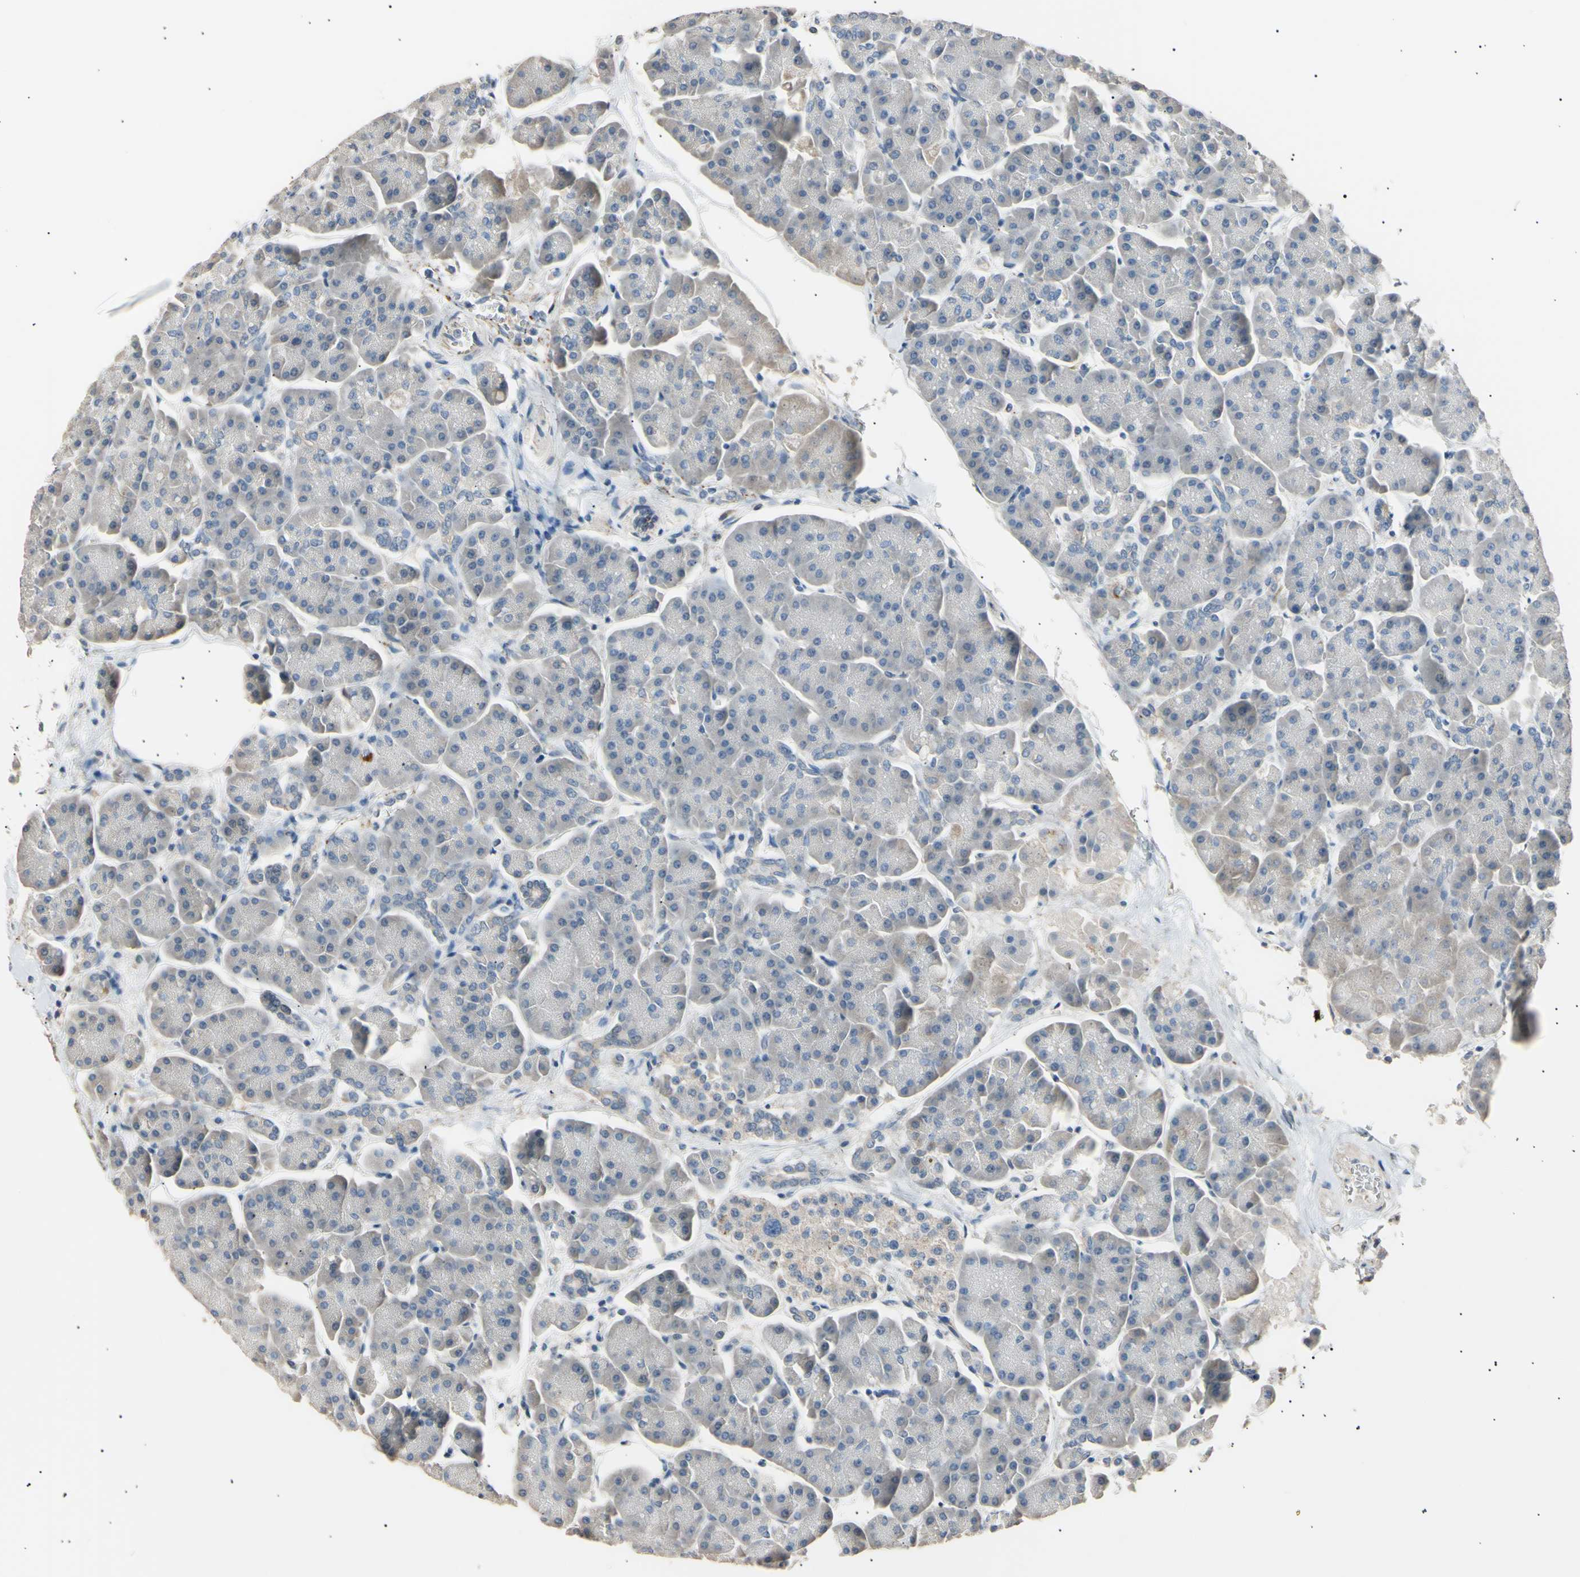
{"staining": {"intensity": "negative", "quantity": "none", "location": "none"}, "tissue": "pancreas", "cell_type": "Exocrine glandular cells", "image_type": "normal", "snomed": [{"axis": "morphology", "description": "Normal tissue, NOS"}, {"axis": "topography", "description": "Pancreas"}], "caption": "Immunohistochemistry photomicrograph of unremarkable human pancreas stained for a protein (brown), which shows no staining in exocrine glandular cells.", "gene": "LDLR", "patient": {"sex": "female", "age": 70}}